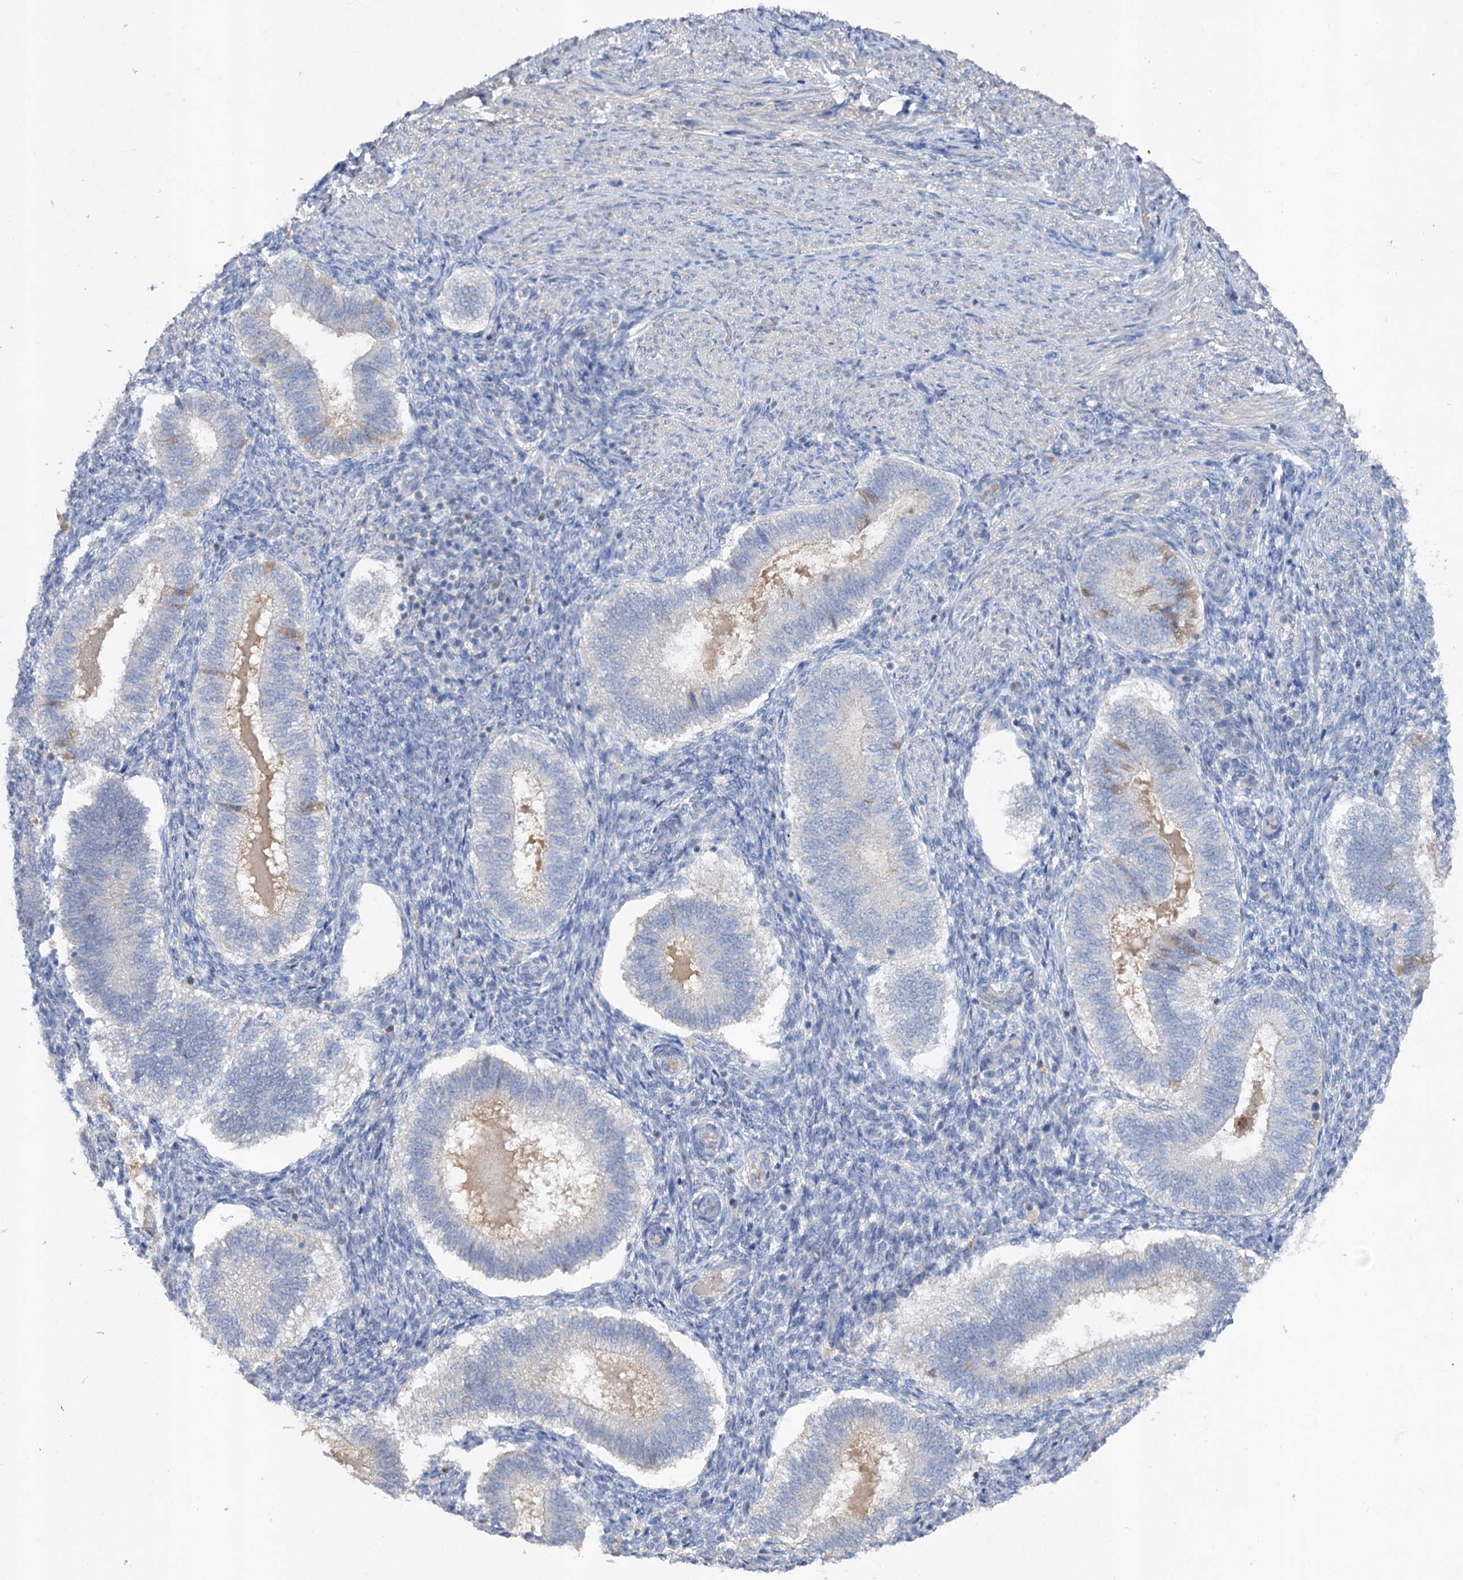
{"staining": {"intensity": "negative", "quantity": "none", "location": "none"}, "tissue": "endometrium", "cell_type": "Cells in endometrial stroma", "image_type": "normal", "snomed": [{"axis": "morphology", "description": "Normal tissue, NOS"}, {"axis": "topography", "description": "Endometrium"}], "caption": "This photomicrograph is of normal endometrium stained with IHC to label a protein in brown with the nuclei are counter-stained blue. There is no positivity in cells in endometrial stroma.", "gene": "ATP4A", "patient": {"sex": "female", "age": 25}}